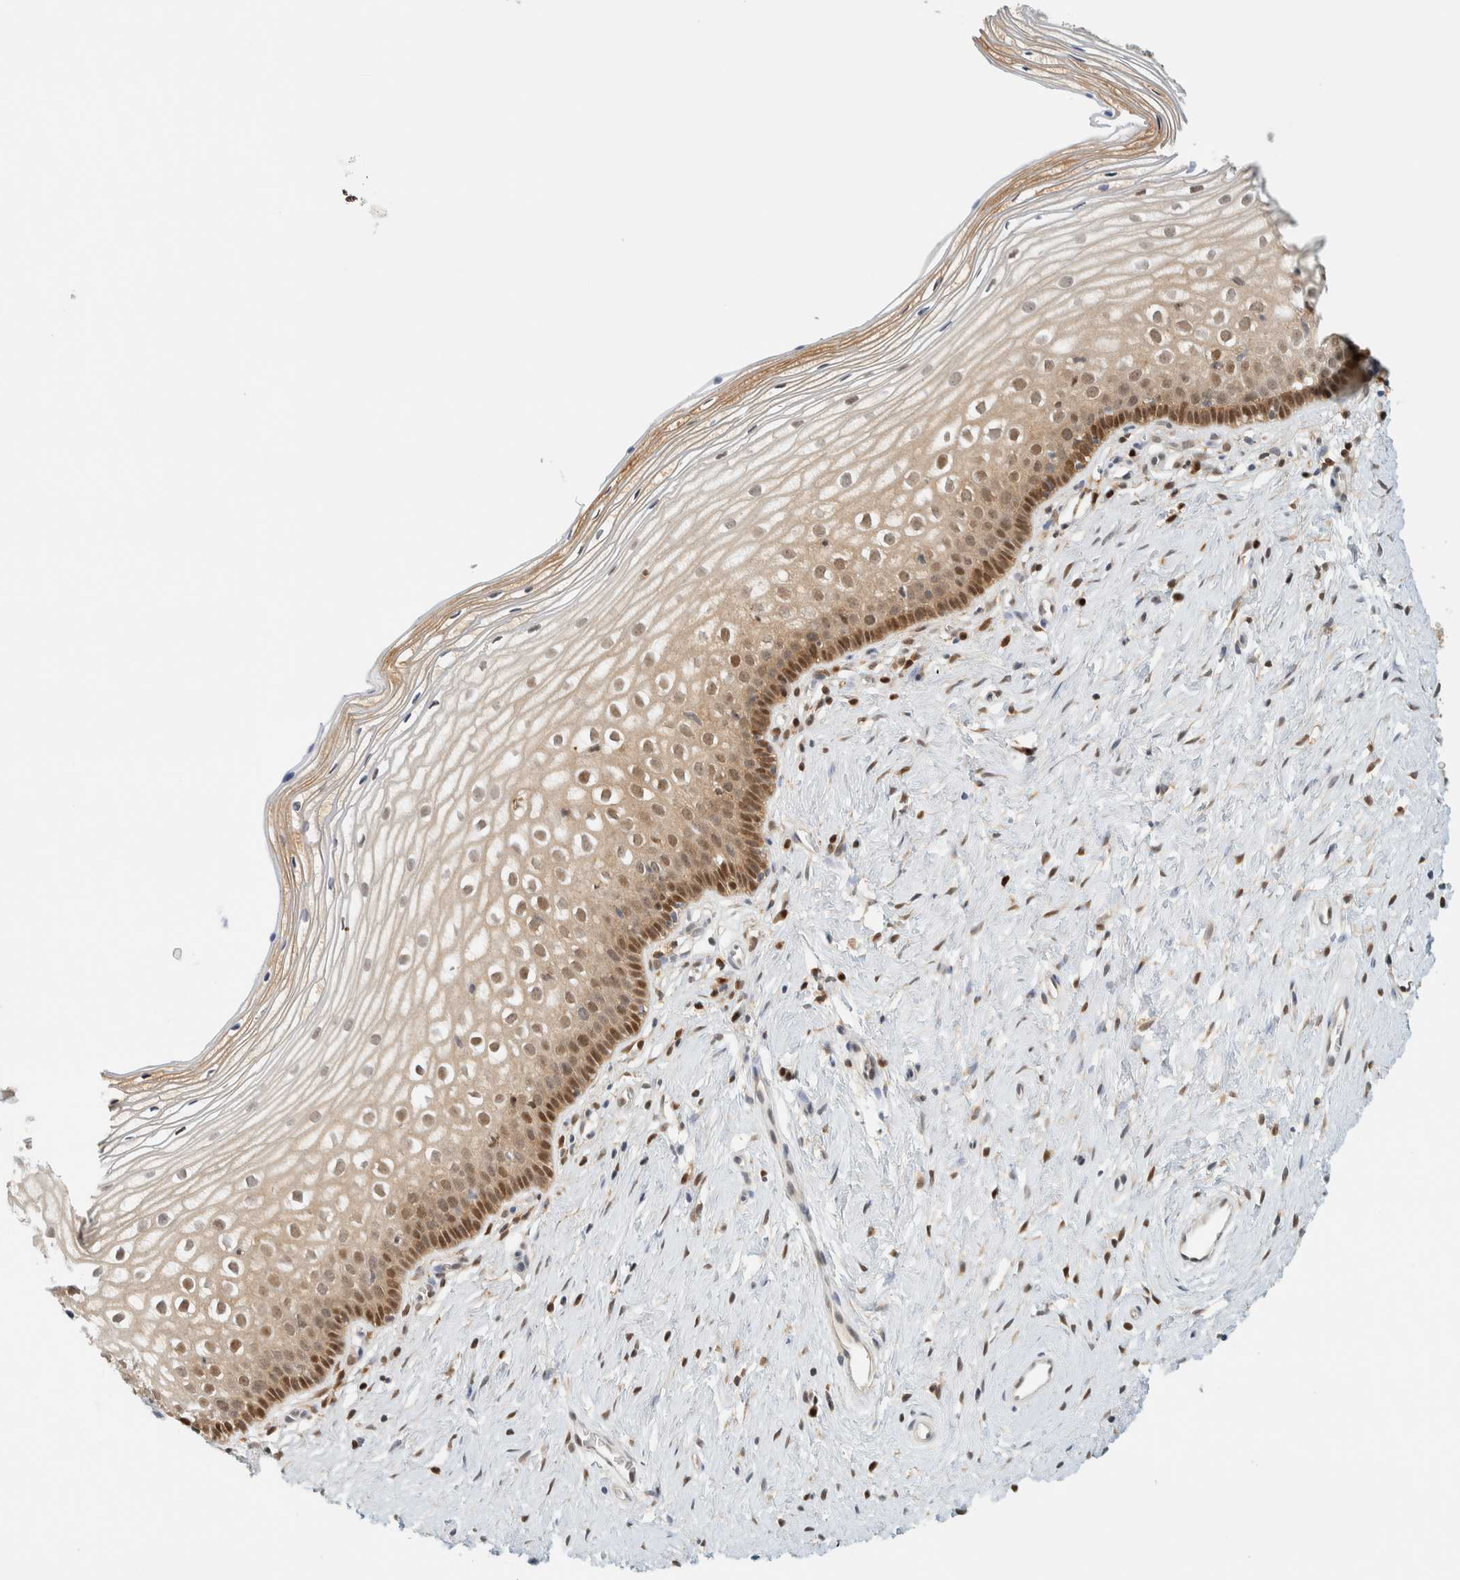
{"staining": {"intensity": "moderate", "quantity": "25%-75%", "location": "cytoplasmic/membranous,nuclear"}, "tissue": "cervix", "cell_type": "Squamous epithelial cells", "image_type": "normal", "snomed": [{"axis": "morphology", "description": "Normal tissue, NOS"}, {"axis": "topography", "description": "Cervix"}], "caption": "Immunohistochemistry (DAB (3,3'-diaminobenzidine)) staining of unremarkable cervix demonstrates moderate cytoplasmic/membranous,nuclear protein expression in approximately 25%-75% of squamous epithelial cells.", "gene": "ZBTB37", "patient": {"sex": "female", "age": 27}}